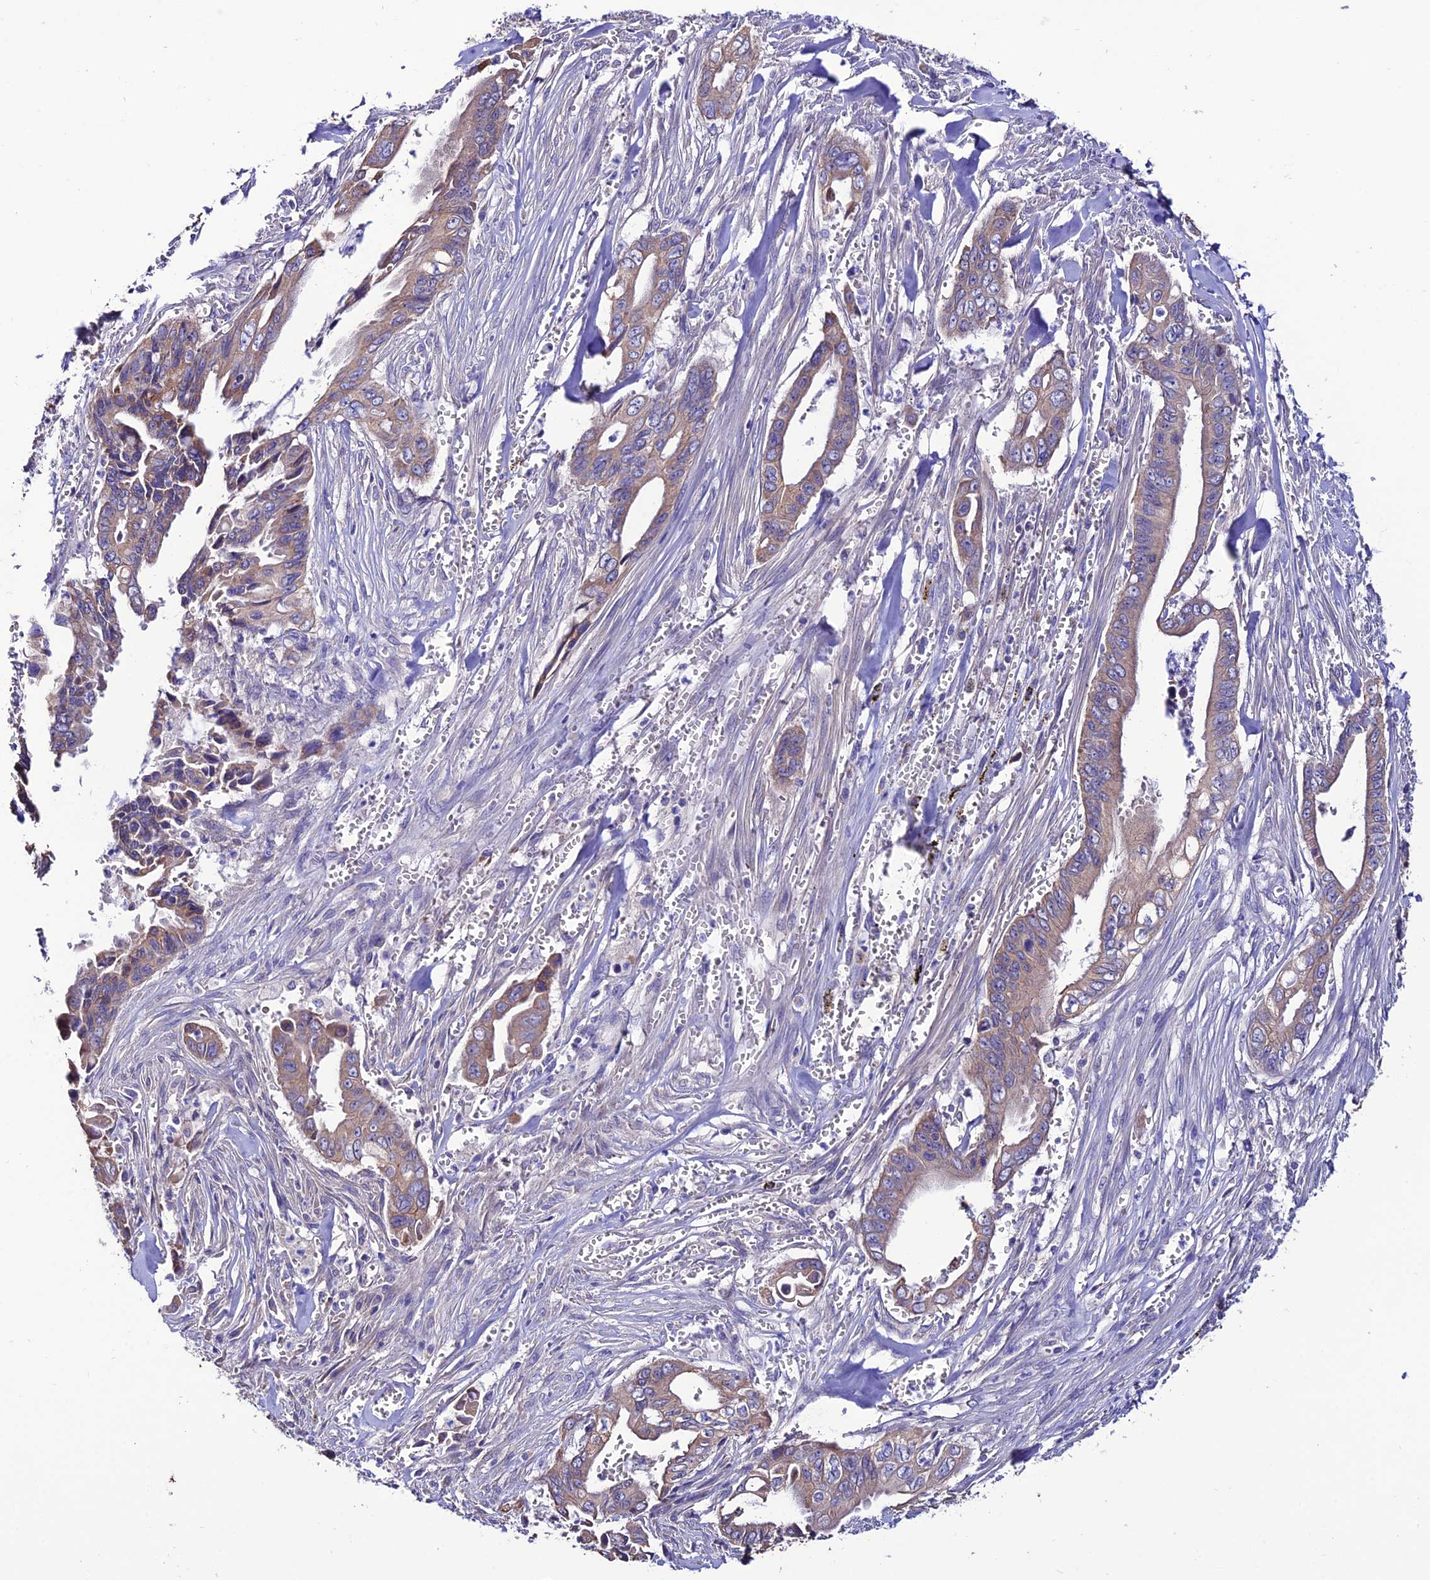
{"staining": {"intensity": "moderate", "quantity": ">75%", "location": "cytoplasmic/membranous"}, "tissue": "pancreatic cancer", "cell_type": "Tumor cells", "image_type": "cancer", "snomed": [{"axis": "morphology", "description": "Adenocarcinoma, NOS"}, {"axis": "topography", "description": "Pancreas"}], "caption": "This is an image of immunohistochemistry staining of pancreatic cancer, which shows moderate positivity in the cytoplasmic/membranous of tumor cells.", "gene": "HOGA1", "patient": {"sex": "male", "age": 59}}